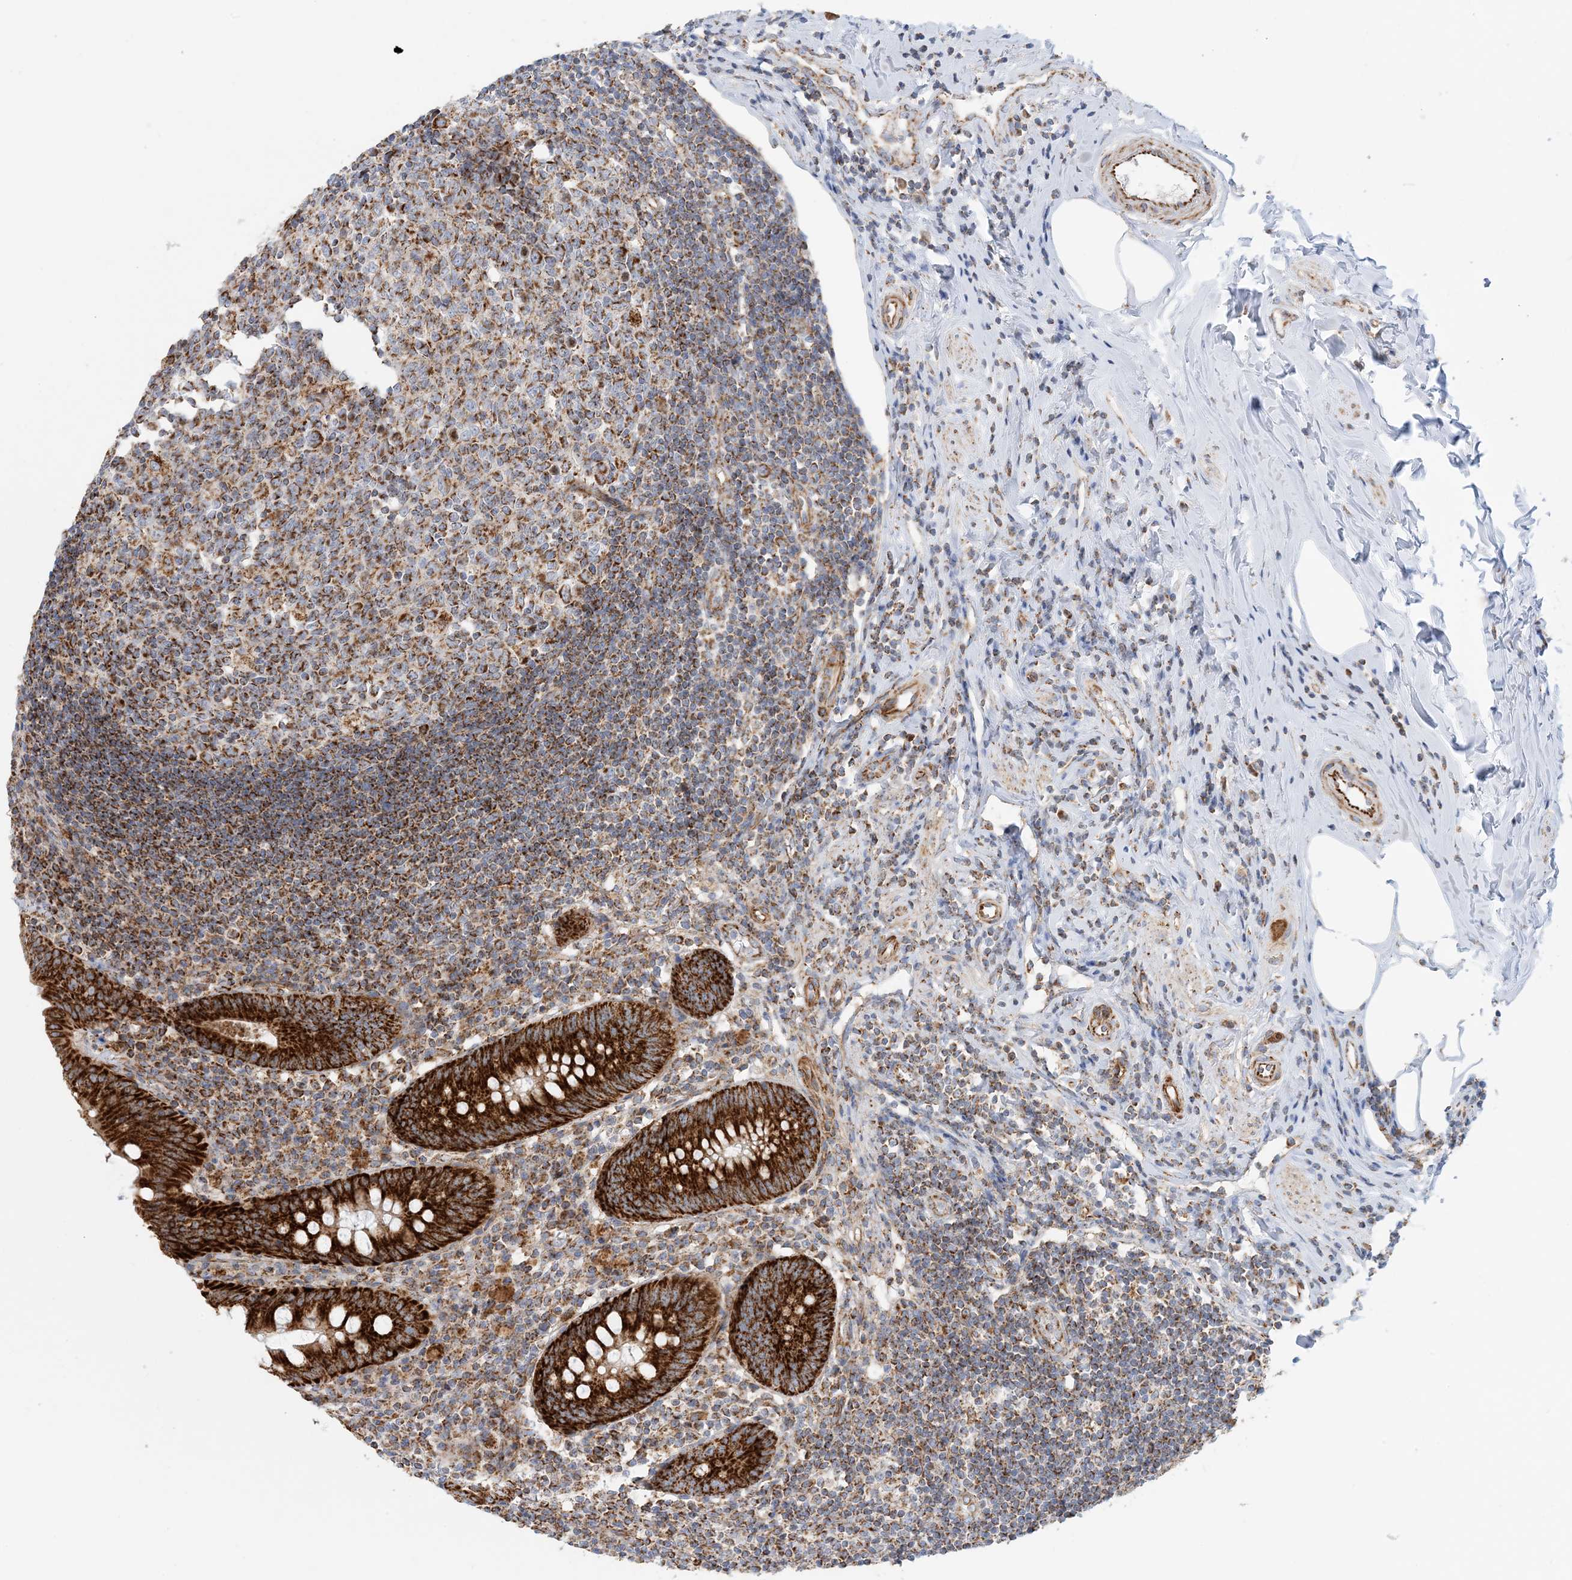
{"staining": {"intensity": "strong", "quantity": ">75%", "location": "cytoplasmic/membranous"}, "tissue": "appendix", "cell_type": "Glandular cells", "image_type": "normal", "snomed": [{"axis": "morphology", "description": "Normal tissue, NOS"}, {"axis": "topography", "description": "Appendix"}], "caption": "Immunohistochemical staining of benign human appendix reveals high levels of strong cytoplasmic/membranous staining in approximately >75% of glandular cells.", "gene": "COA3", "patient": {"sex": "female", "age": 54}}